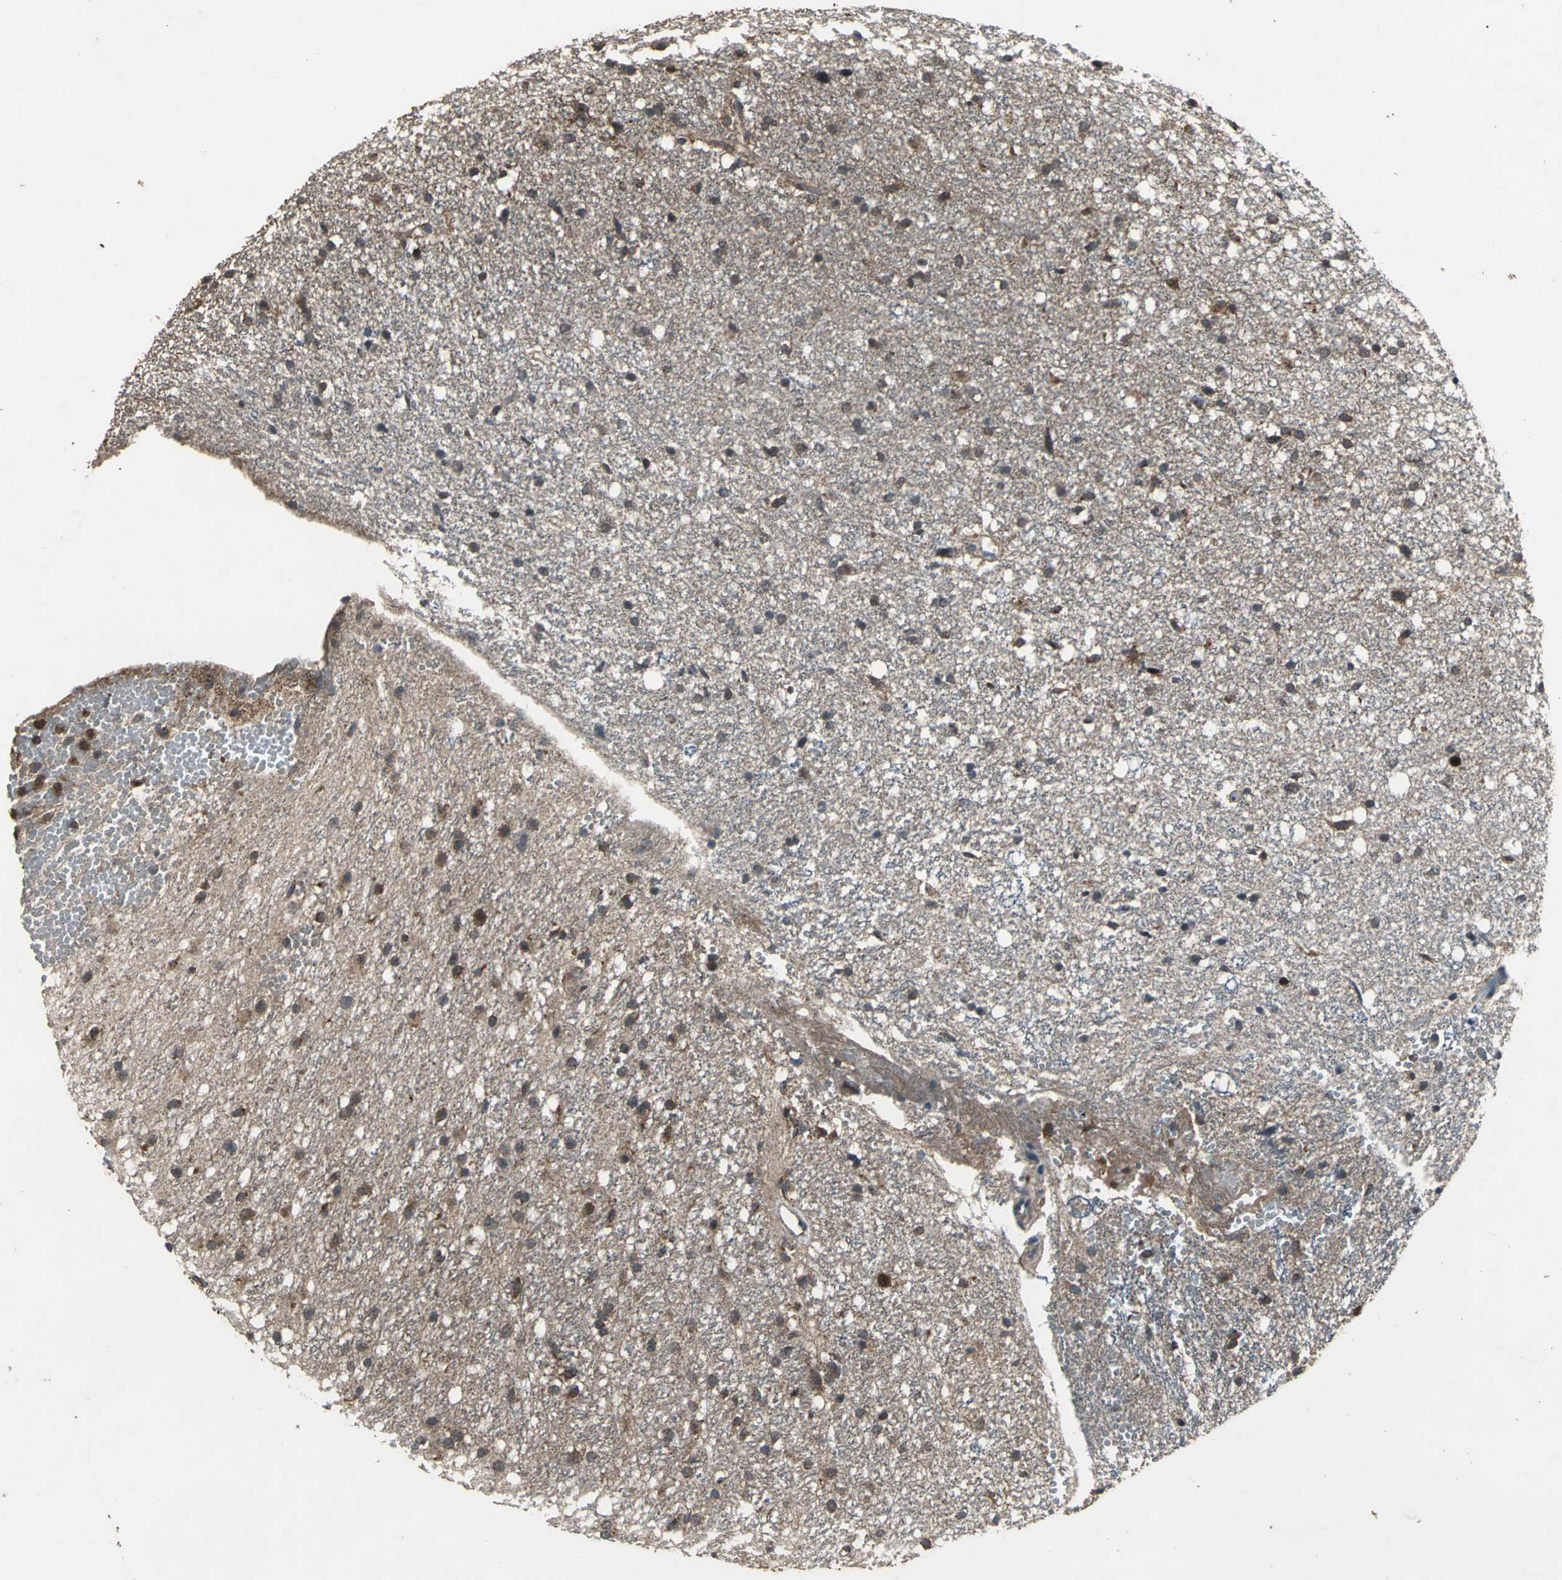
{"staining": {"intensity": "strong", "quantity": ">75%", "location": "cytoplasmic/membranous"}, "tissue": "glioma", "cell_type": "Tumor cells", "image_type": "cancer", "snomed": [{"axis": "morphology", "description": "Glioma, malignant, High grade"}, {"axis": "topography", "description": "Brain"}], "caption": "Human malignant glioma (high-grade) stained with a brown dye exhibits strong cytoplasmic/membranous positive positivity in approximately >75% of tumor cells.", "gene": "ZNF608", "patient": {"sex": "female", "age": 59}}